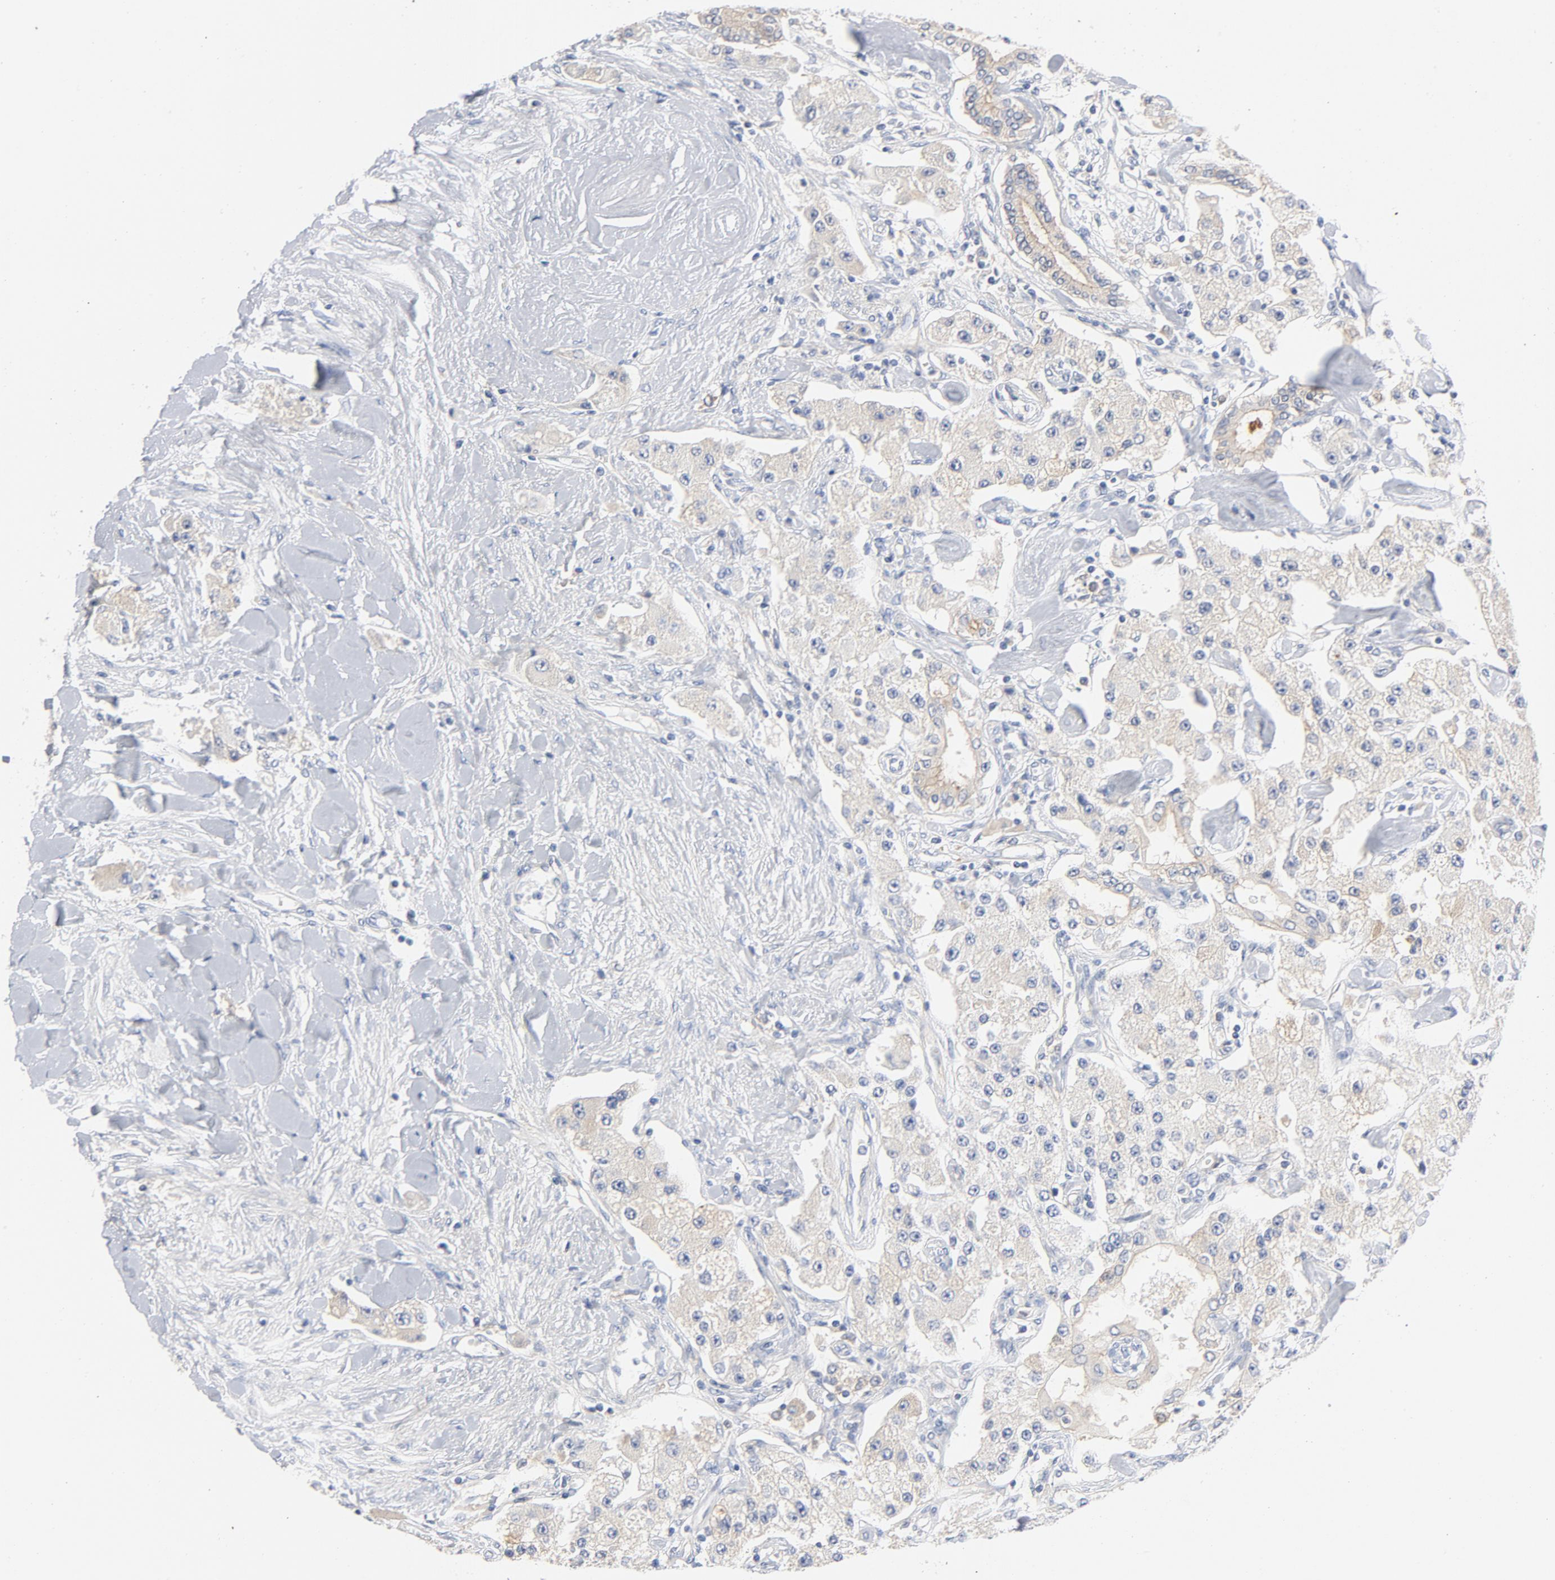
{"staining": {"intensity": "weak", "quantity": ">75%", "location": "cytoplasmic/membranous"}, "tissue": "carcinoid", "cell_type": "Tumor cells", "image_type": "cancer", "snomed": [{"axis": "morphology", "description": "Carcinoid, malignant, NOS"}, {"axis": "topography", "description": "Pancreas"}], "caption": "Carcinoid stained with IHC exhibits weak cytoplasmic/membranous expression in approximately >75% of tumor cells. (DAB (3,3'-diaminobenzidine) IHC with brightfield microscopy, high magnification).", "gene": "SRC", "patient": {"sex": "male", "age": 41}}